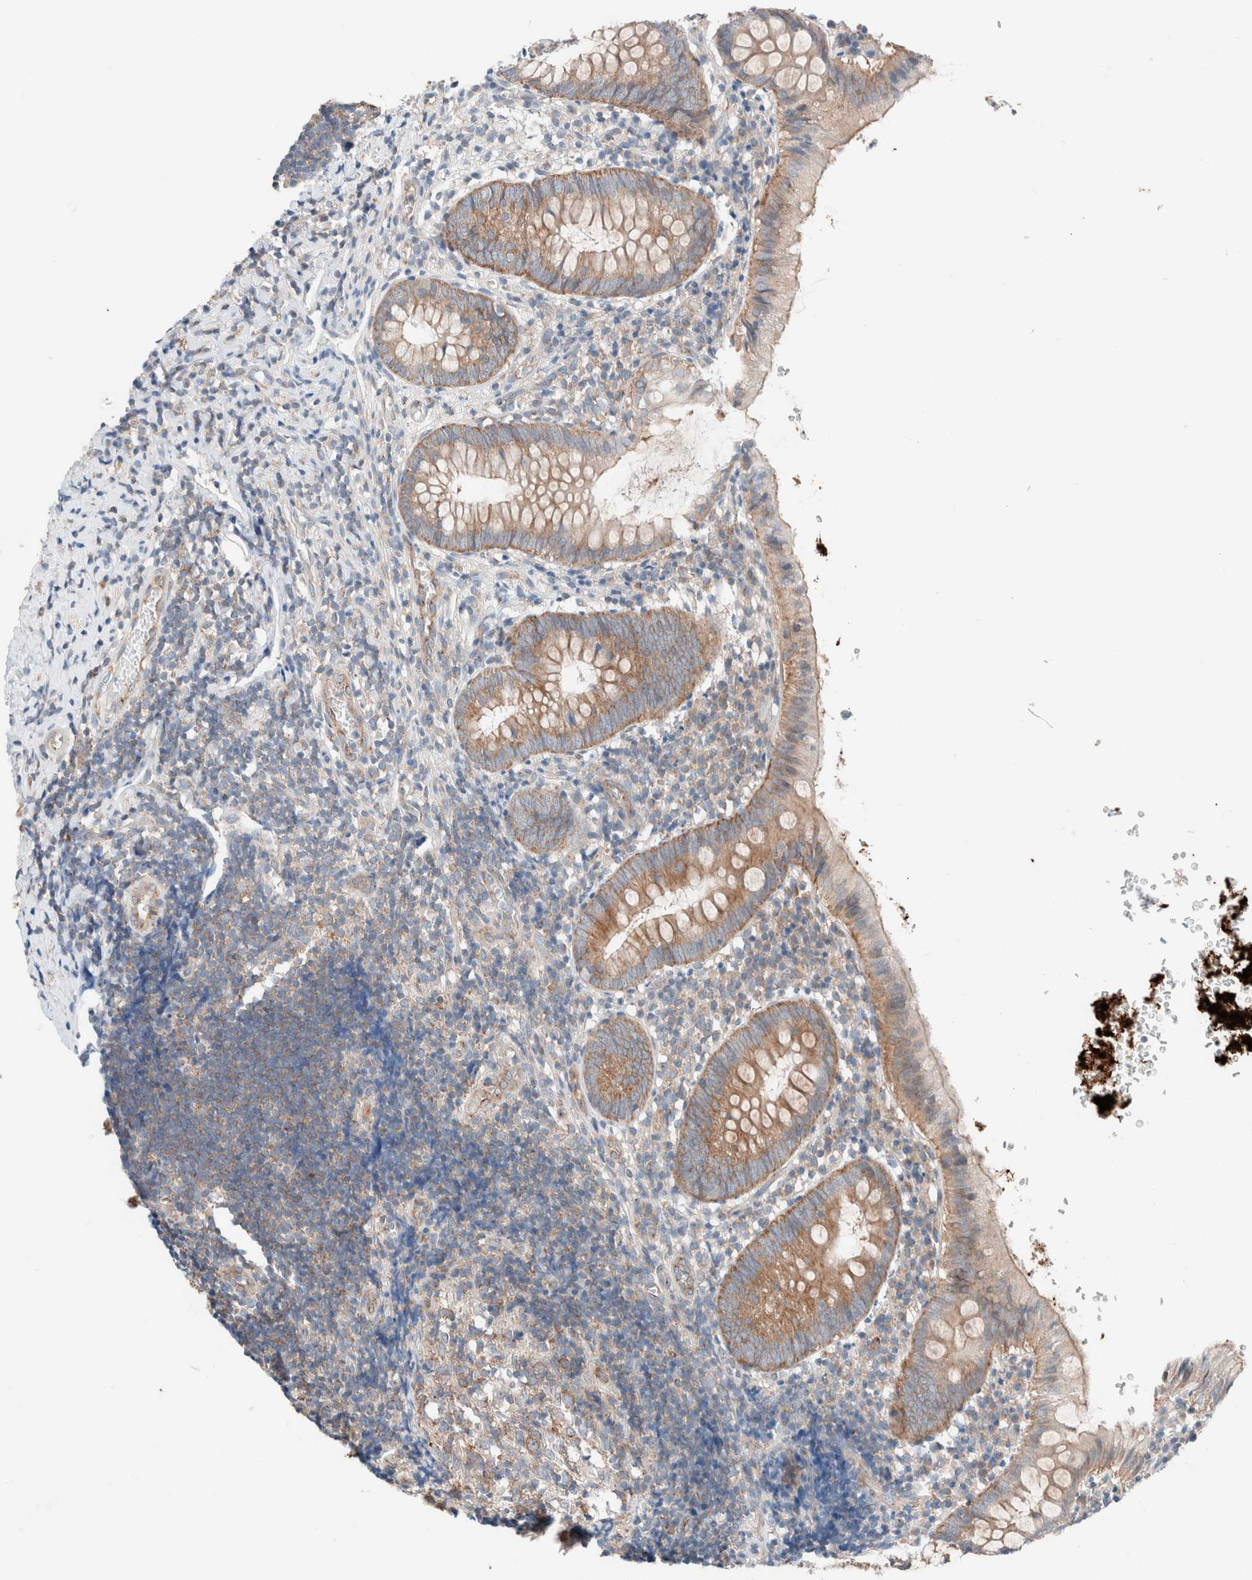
{"staining": {"intensity": "moderate", "quantity": ">75%", "location": "cytoplasmic/membranous"}, "tissue": "appendix", "cell_type": "Glandular cells", "image_type": "normal", "snomed": [{"axis": "morphology", "description": "Normal tissue, NOS"}, {"axis": "topography", "description": "Appendix"}], "caption": "This image shows IHC staining of benign appendix, with medium moderate cytoplasmic/membranous staining in about >75% of glandular cells.", "gene": "CASC3", "patient": {"sex": "male", "age": 8}}